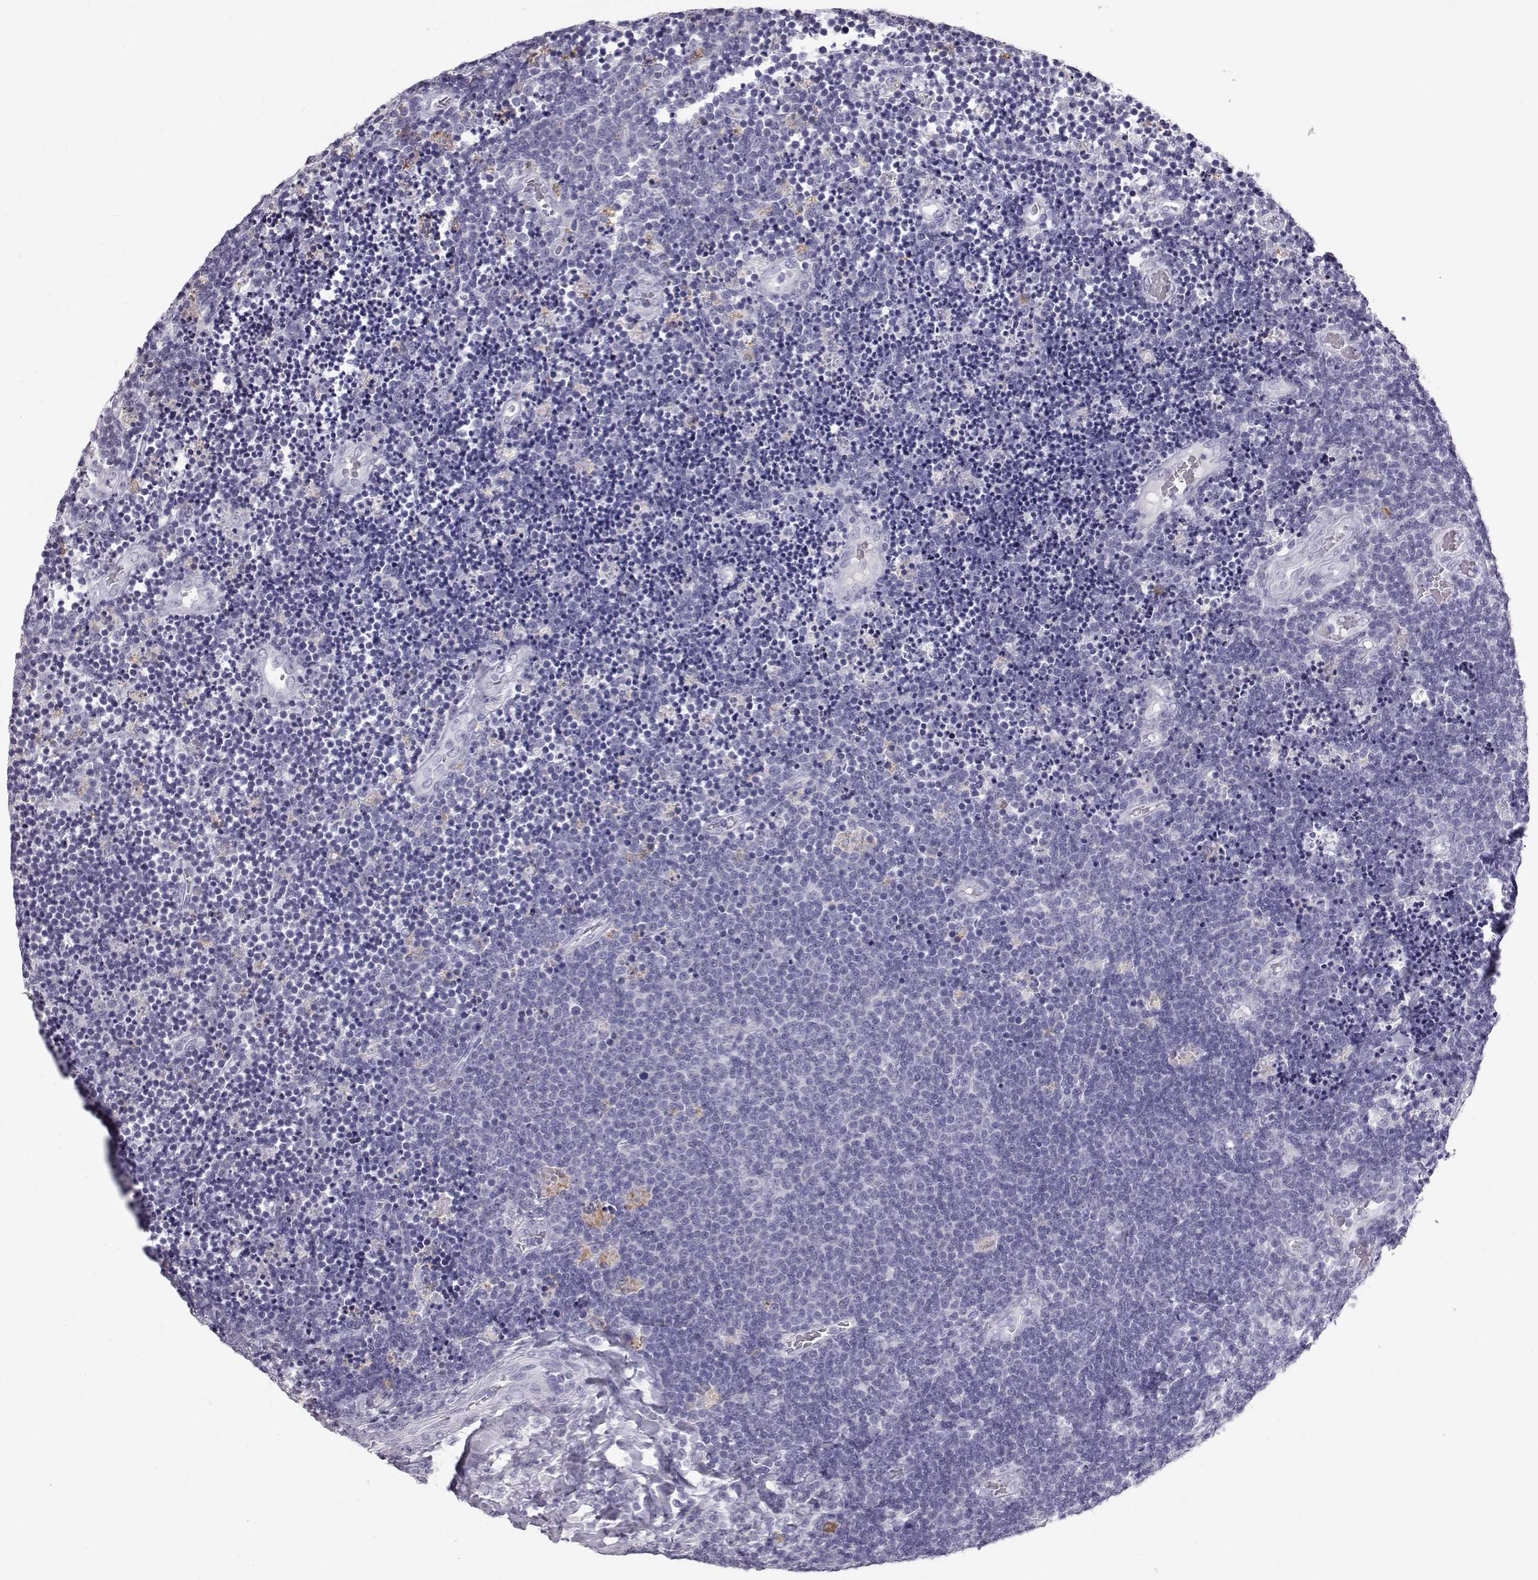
{"staining": {"intensity": "negative", "quantity": "none", "location": "none"}, "tissue": "lymphoma", "cell_type": "Tumor cells", "image_type": "cancer", "snomed": [{"axis": "morphology", "description": "Malignant lymphoma, non-Hodgkin's type, Low grade"}, {"axis": "topography", "description": "Brain"}], "caption": "Image shows no significant protein expression in tumor cells of lymphoma. Nuclei are stained in blue.", "gene": "ITLN2", "patient": {"sex": "female", "age": 66}}